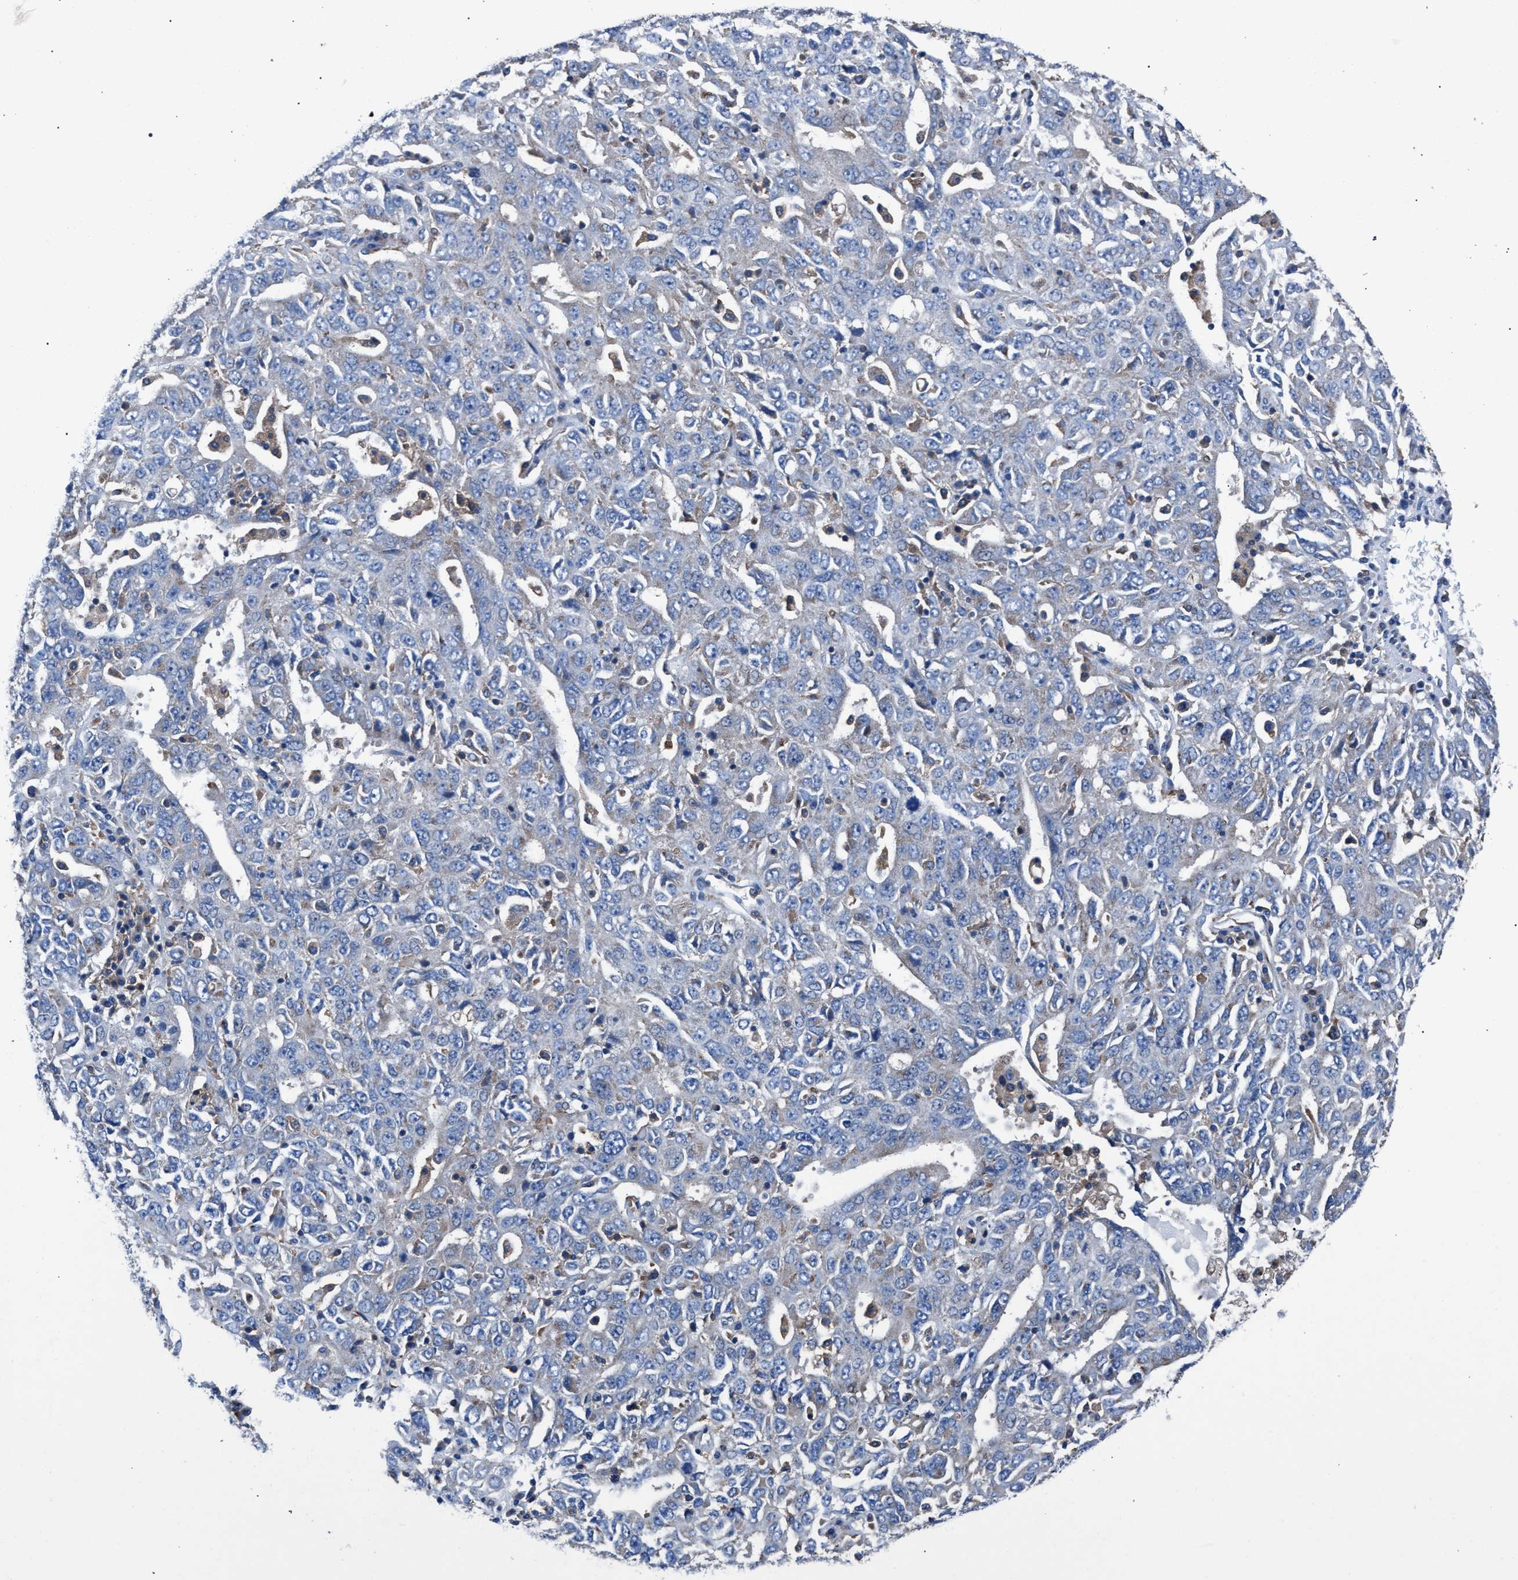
{"staining": {"intensity": "negative", "quantity": "none", "location": "none"}, "tissue": "ovarian cancer", "cell_type": "Tumor cells", "image_type": "cancer", "snomed": [{"axis": "morphology", "description": "Carcinoma, endometroid"}, {"axis": "topography", "description": "Ovary"}], "caption": "This is an immunohistochemistry (IHC) histopathology image of human ovarian cancer (endometroid carcinoma). There is no expression in tumor cells.", "gene": "ATP6V0A1", "patient": {"sex": "female", "age": 62}}